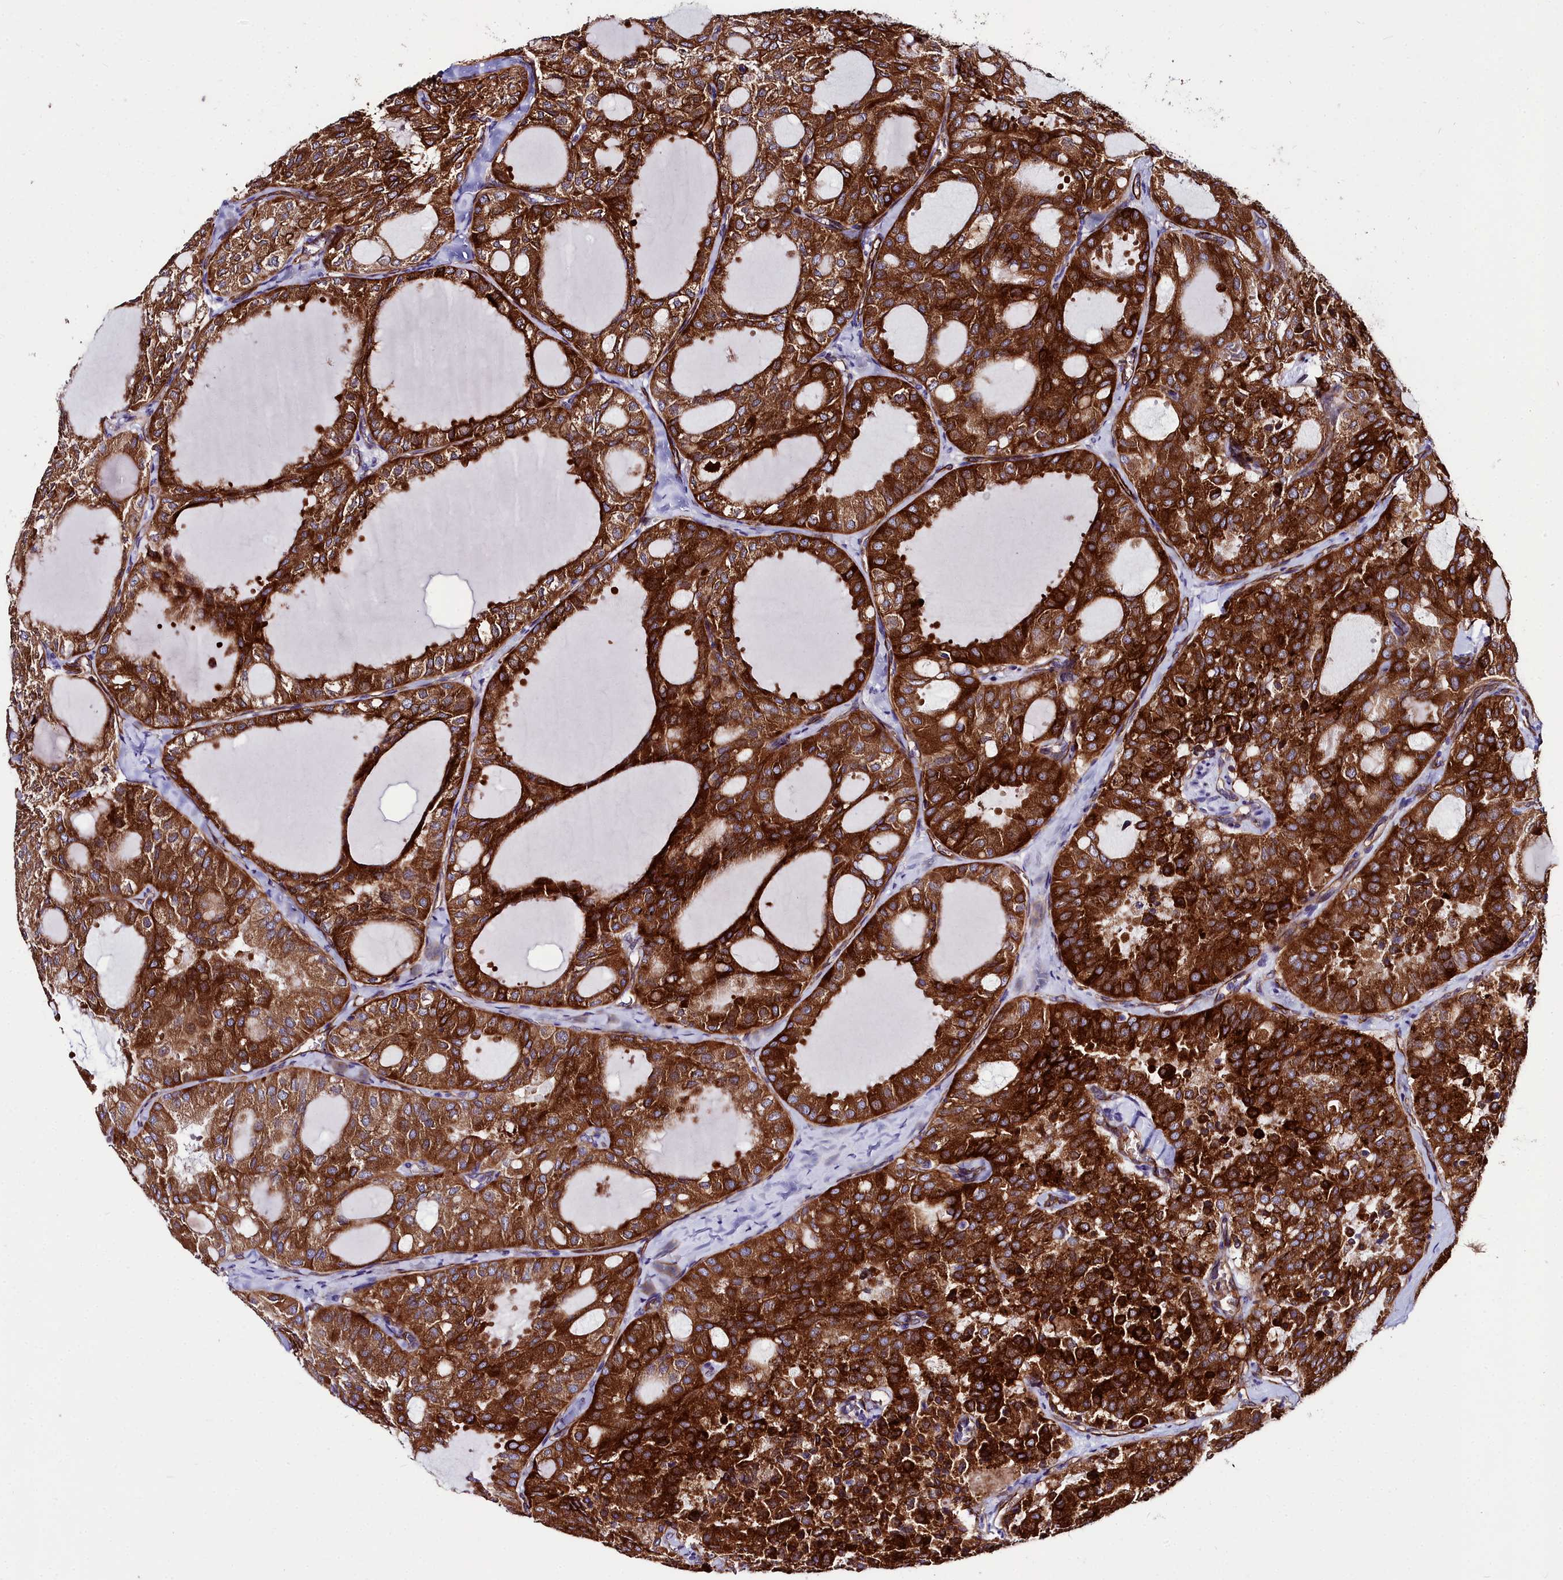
{"staining": {"intensity": "strong", "quantity": ">75%", "location": "cytoplasmic/membranous"}, "tissue": "thyroid cancer", "cell_type": "Tumor cells", "image_type": "cancer", "snomed": [{"axis": "morphology", "description": "Follicular adenoma carcinoma, NOS"}, {"axis": "topography", "description": "Thyroid gland"}], "caption": "A histopathology image of thyroid follicular adenoma carcinoma stained for a protein shows strong cytoplasmic/membranous brown staining in tumor cells.", "gene": "CYP4F11", "patient": {"sex": "male", "age": 75}}